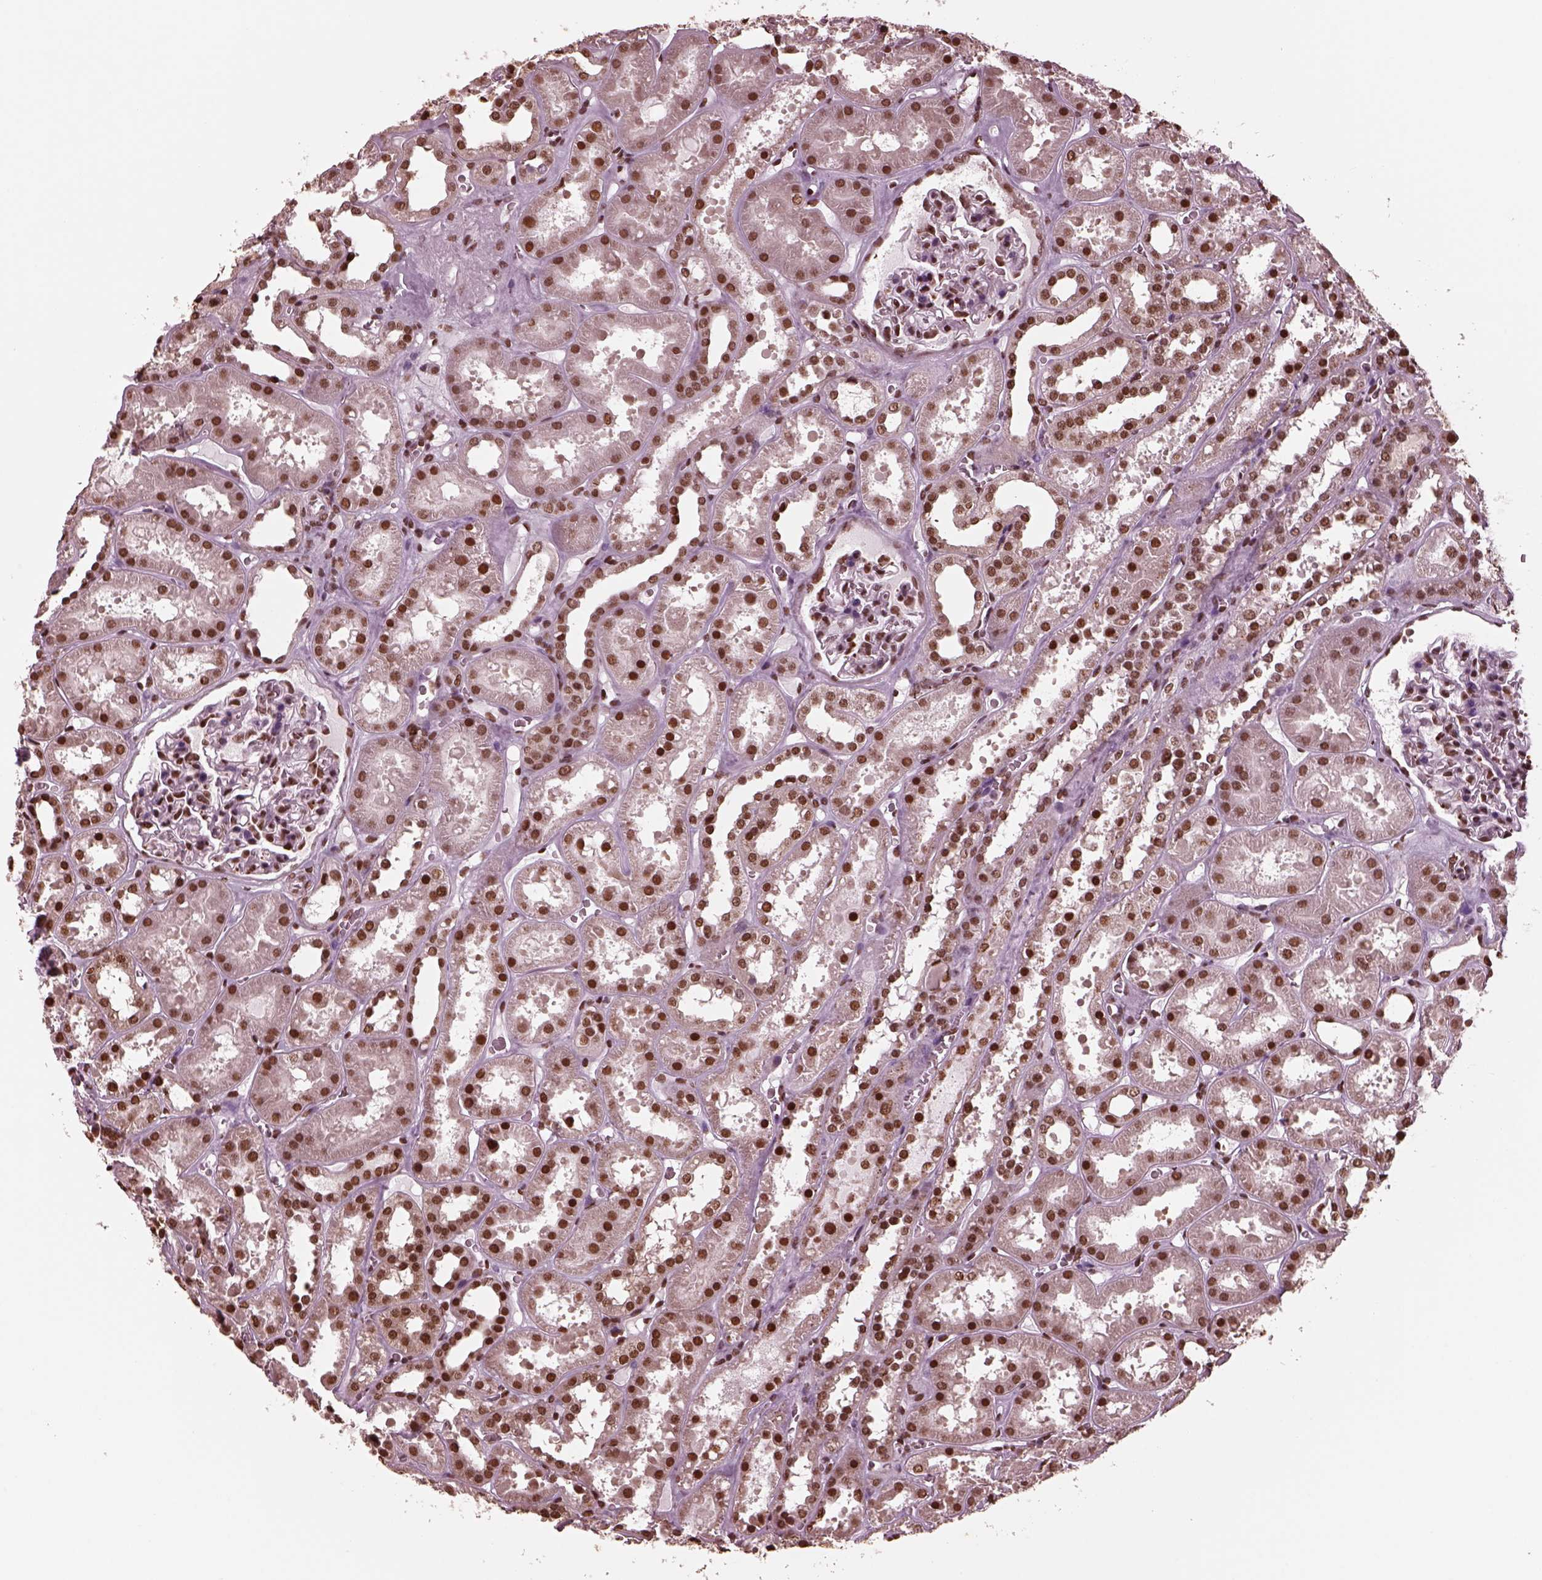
{"staining": {"intensity": "strong", "quantity": "25%-75%", "location": "nuclear"}, "tissue": "kidney", "cell_type": "Cells in glomeruli", "image_type": "normal", "snomed": [{"axis": "morphology", "description": "Normal tissue, NOS"}, {"axis": "topography", "description": "Kidney"}], "caption": "Human kidney stained for a protein (brown) displays strong nuclear positive staining in approximately 25%-75% of cells in glomeruli.", "gene": "NSD1", "patient": {"sex": "female", "age": 41}}